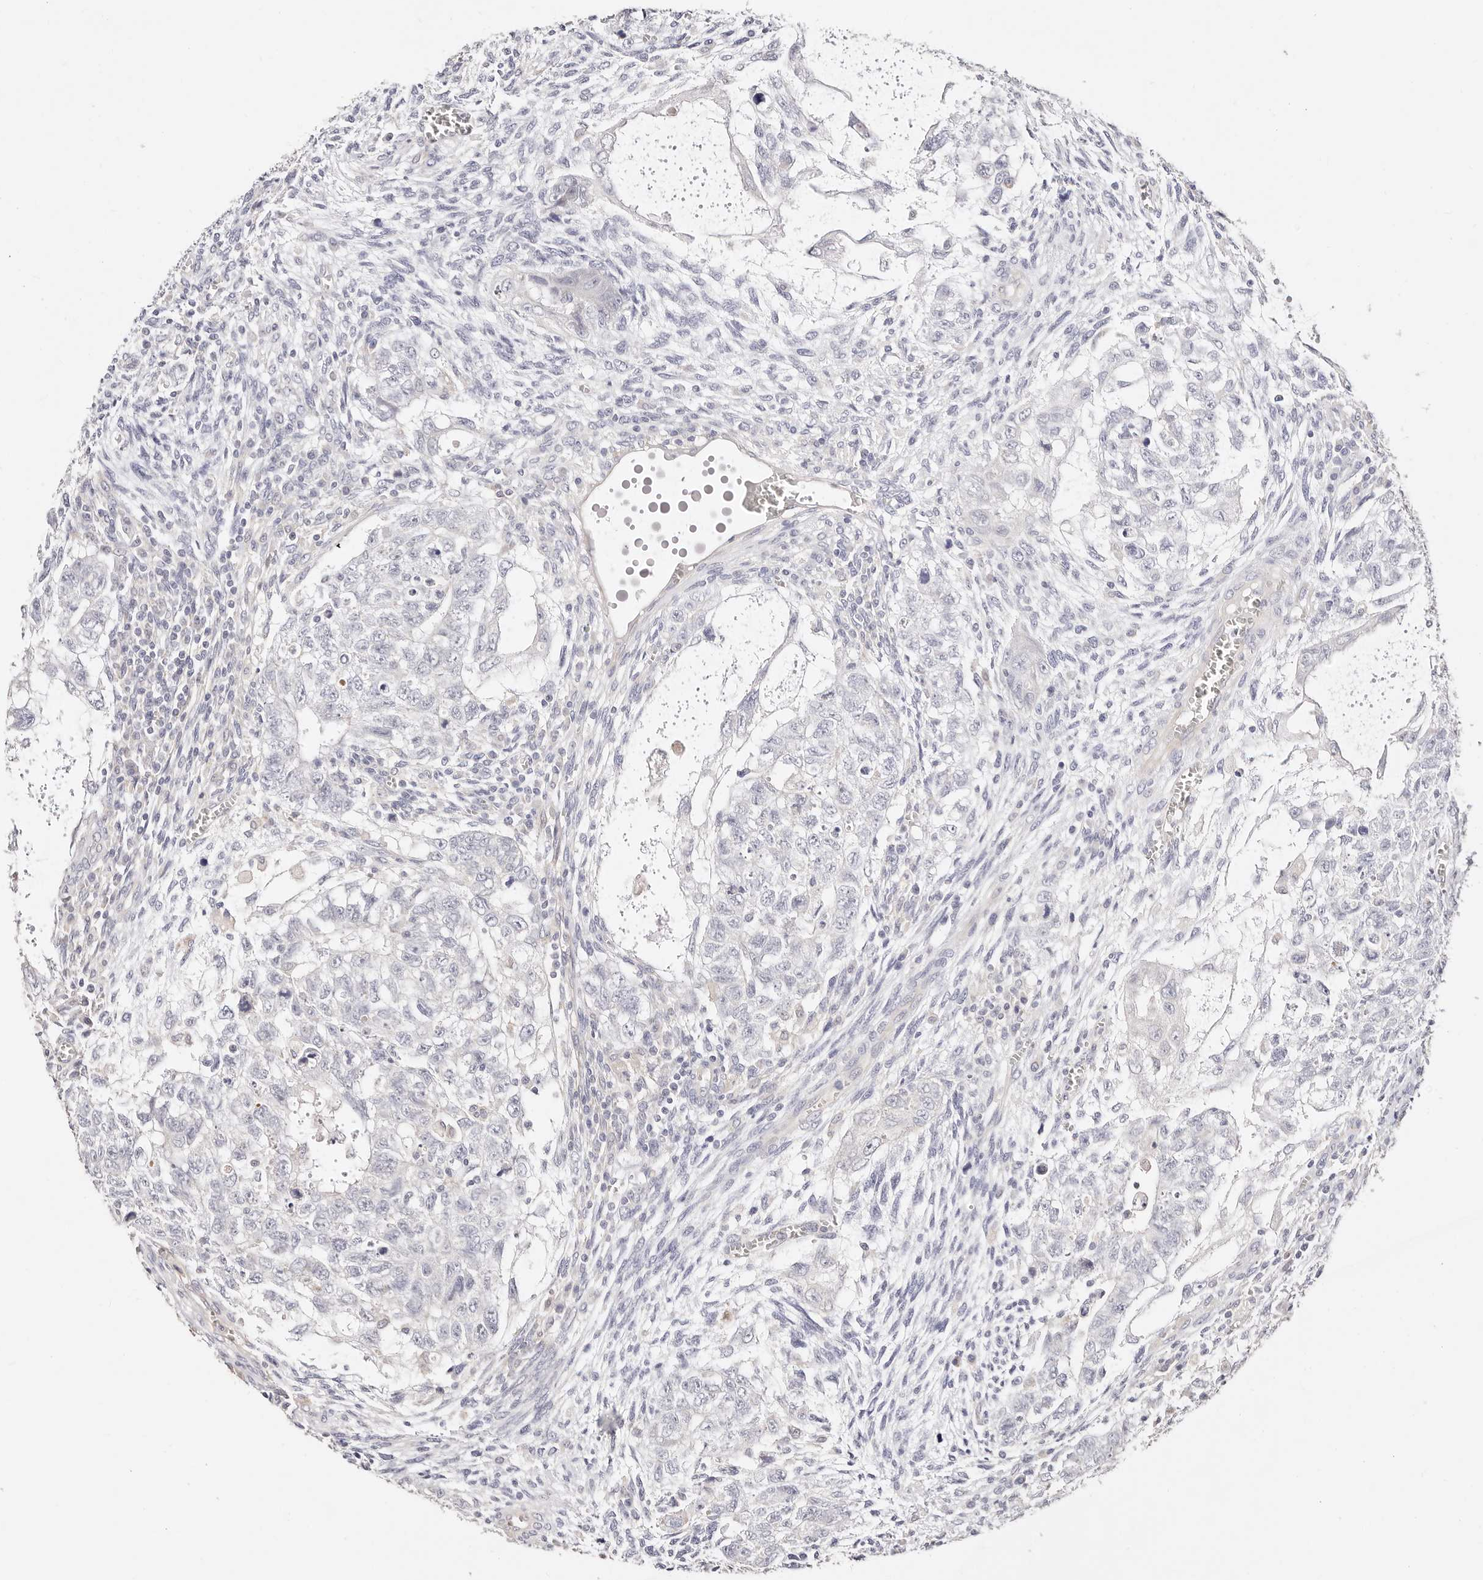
{"staining": {"intensity": "negative", "quantity": "none", "location": "none"}, "tissue": "testis cancer", "cell_type": "Tumor cells", "image_type": "cancer", "snomed": [{"axis": "morphology", "description": "Carcinoma, Embryonal, NOS"}, {"axis": "topography", "description": "Testis"}], "caption": "DAB immunohistochemical staining of testis cancer (embryonal carcinoma) shows no significant positivity in tumor cells. (Stains: DAB (3,3'-diaminobenzidine) immunohistochemistry with hematoxylin counter stain, Microscopy: brightfield microscopy at high magnification).", "gene": "MAPK1", "patient": {"sex": "male", "age": 37}}